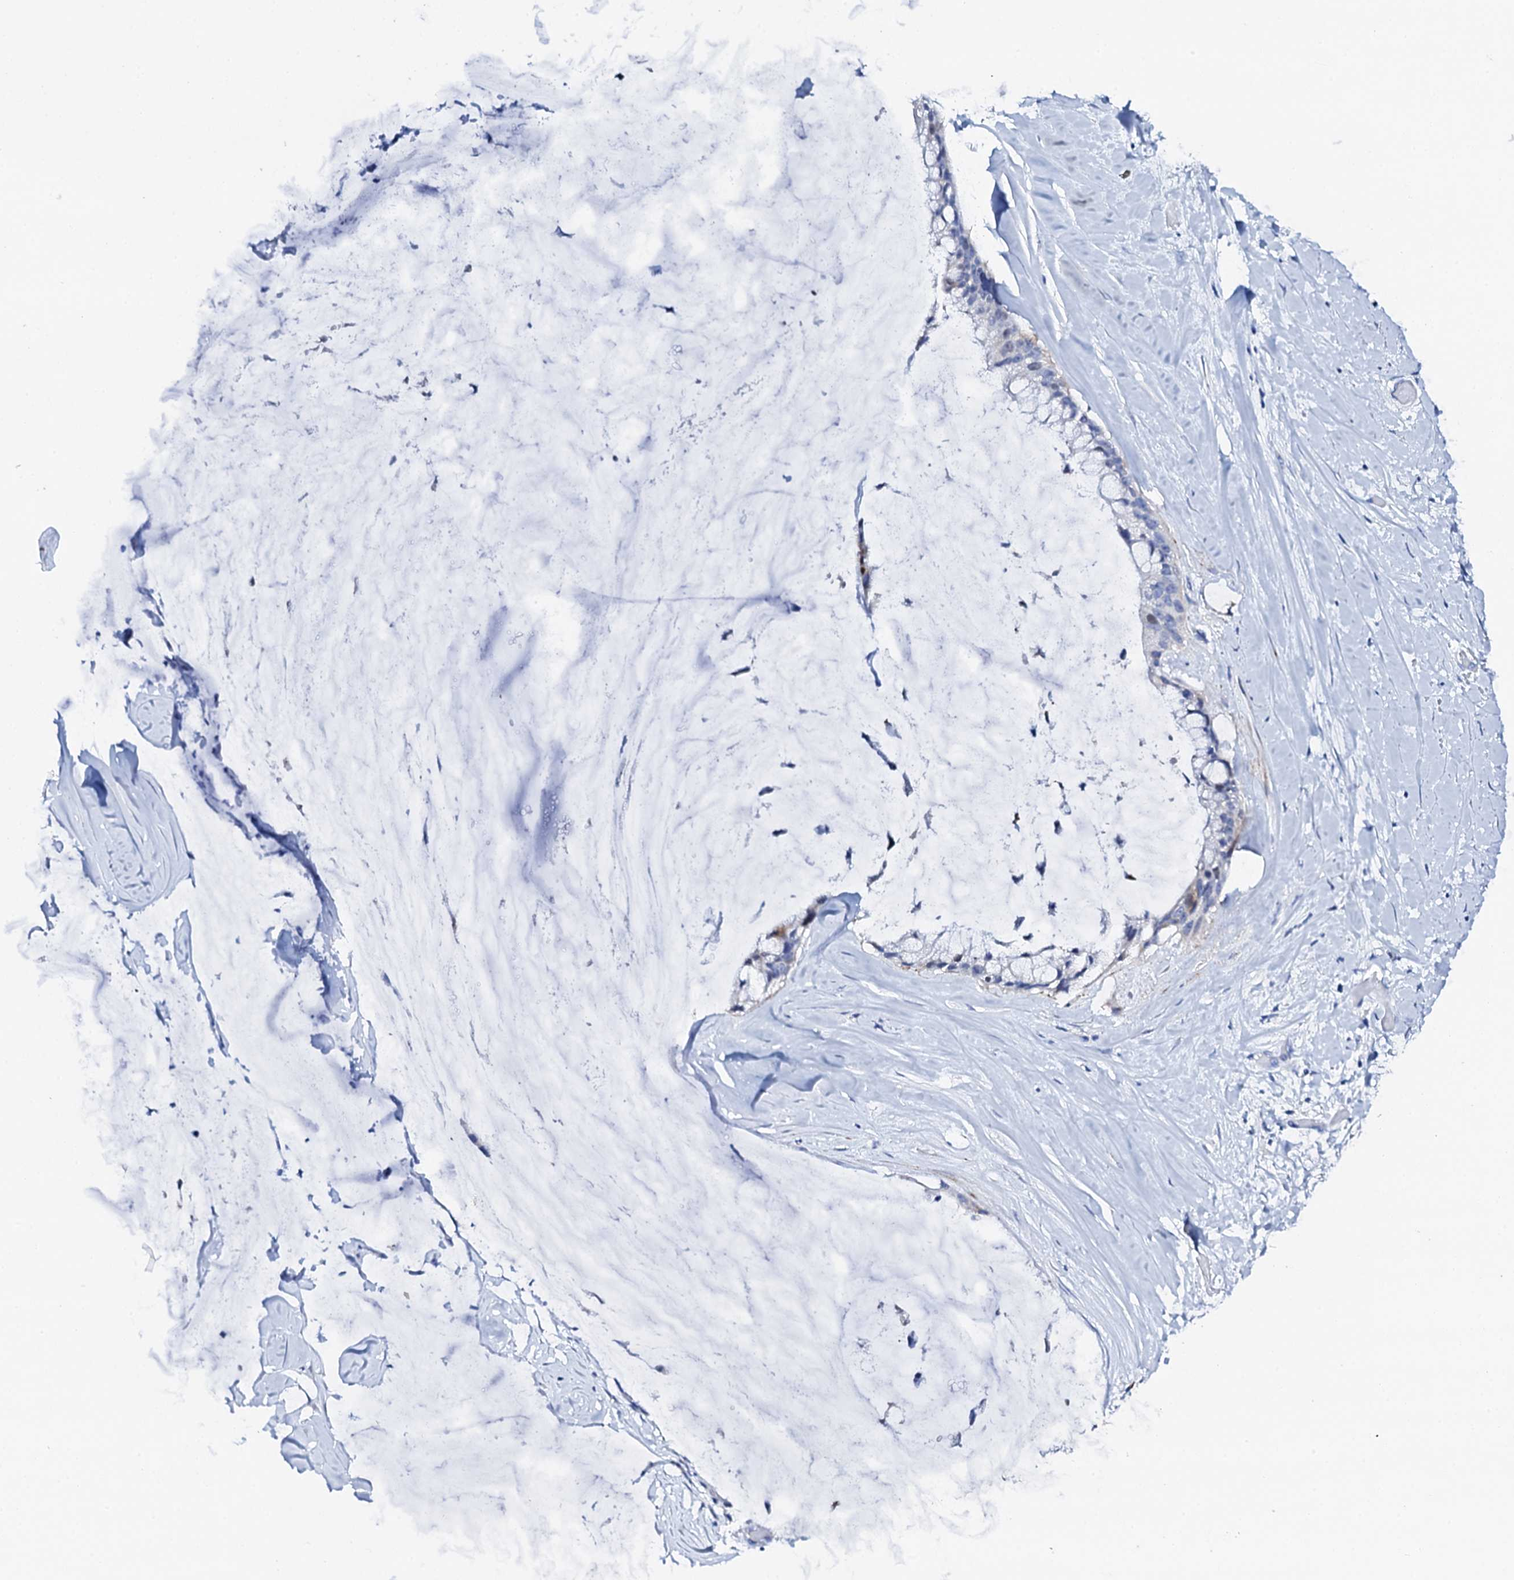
{"staining": {"intensity": "negative", "quantity": "none", "location": "none"}, "tissue": "ovarian cancer", "cell_type": "Tumor cells", "image_type": "cancer", "snomed": [{"axis": "morphology", "description": "Cystadenocarcinoma, mucinous, NOS"}, {"axis": "topography", "description": "Ovary"}], "caption": "Immunohistochemistry (IHC) of ovarian cancer exhibits no expression in tumor cells. The staining was performed using DAB (3,3'-diaminobenzidine) to visualize the protein expression in brown, while the nuclei were stained in blue with hematoxylin (Magnification: 20x).", "gene": "NUDT13", "patient": {"sex": "female", "age": 39}}